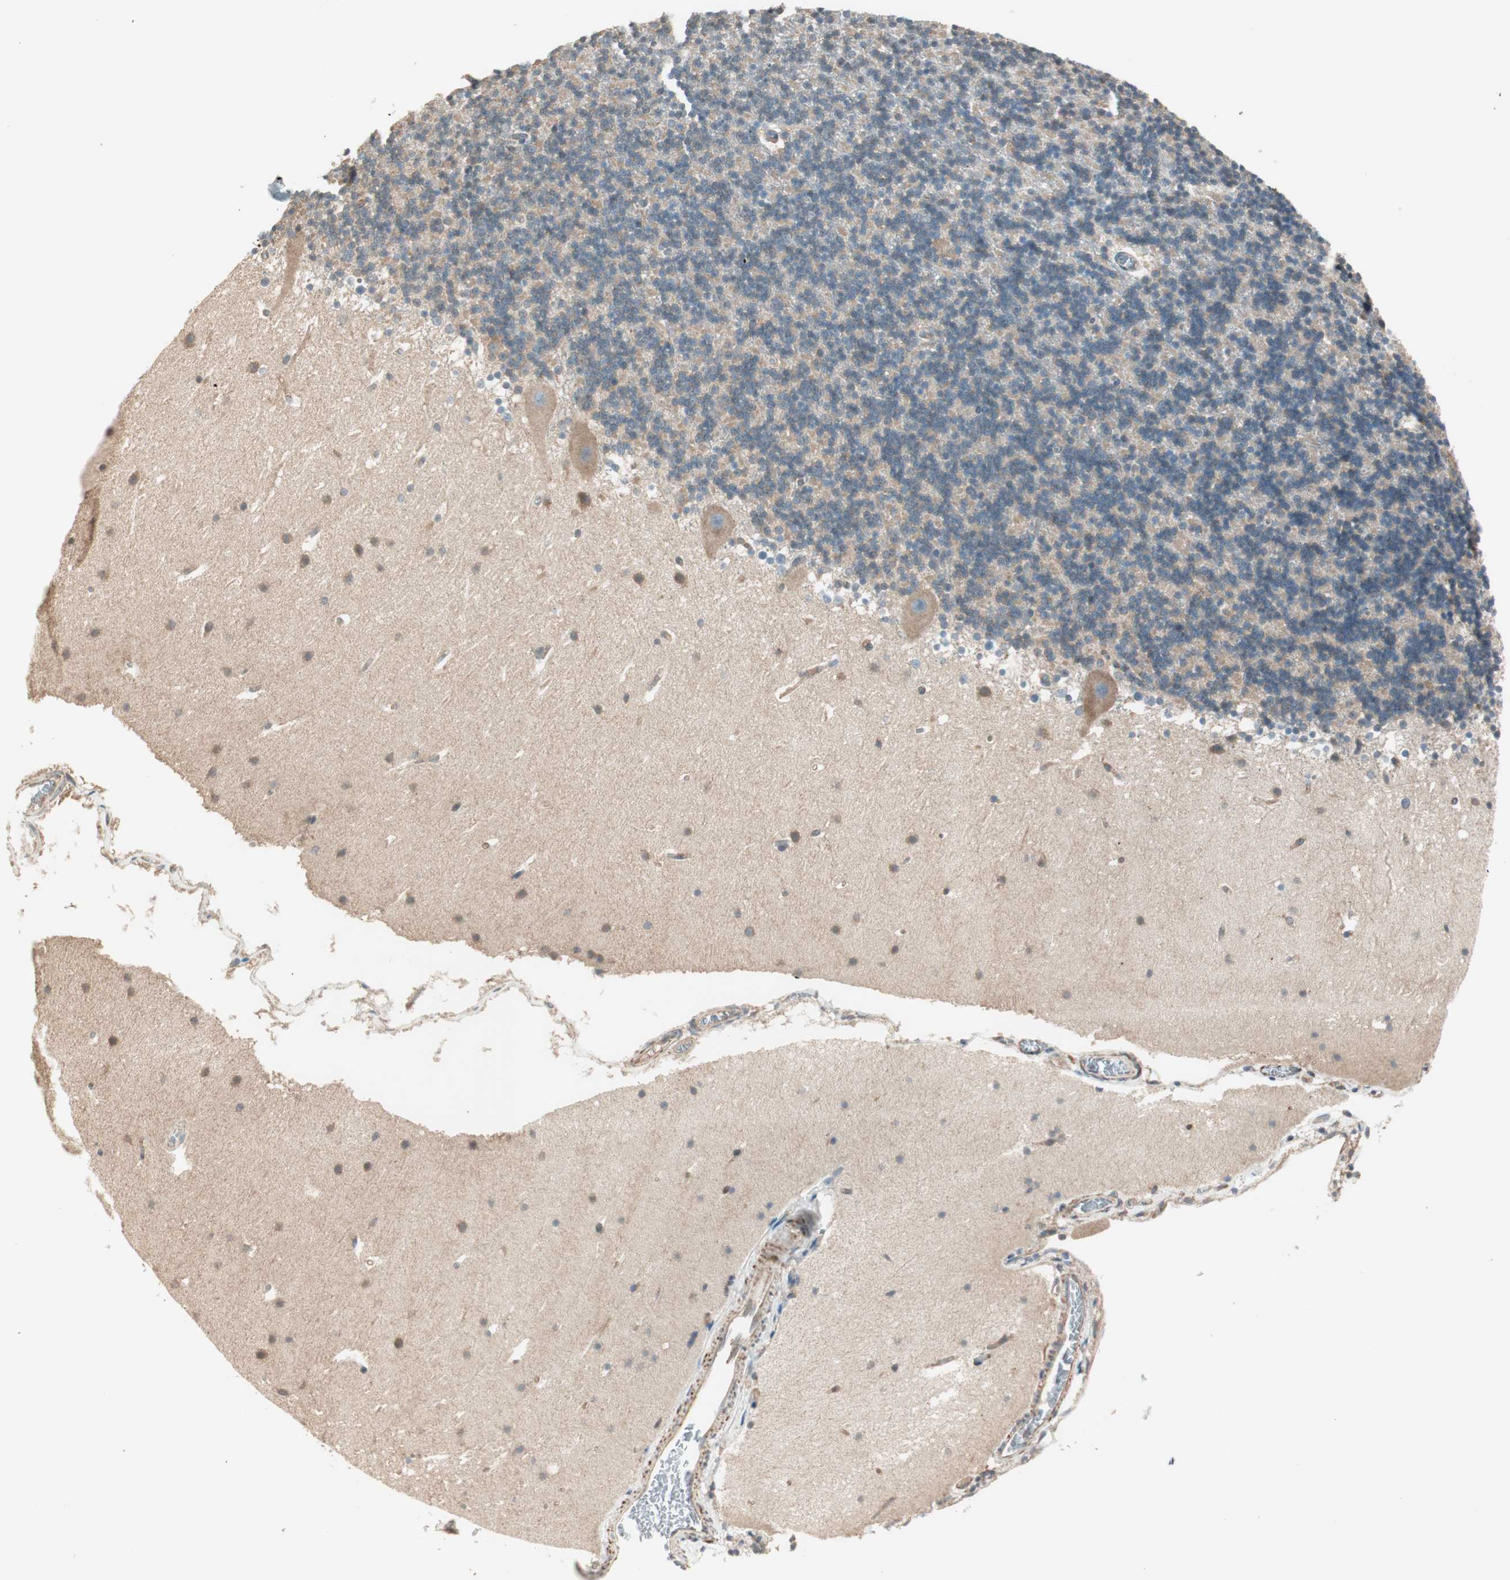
{"staining": {"intensity": "moderate", "quantity": "25%-75%", "location": "cytoplasmic/membranous"}, "tissue": "cerebellum", "cell_type": "Cells in granular layer", "image_type": "normal", "snomed": [{"axis": "morphology", "description": "Normal tissue, NOS"}, {"axis": "topography", "description": "Cerebellum"}], "caption": "Immunohistochemical staining of unremarkable cerebellum displays 25%-75% levels of moderate cytoplasmic/membranous protein positivity in about 25%-75% of cells in granular layer. (brown staining indicates protein expression, while blue staining denotes nuclei).", "gene": "CC2D1A", "patient": {"sex": "male", "age": 45}}